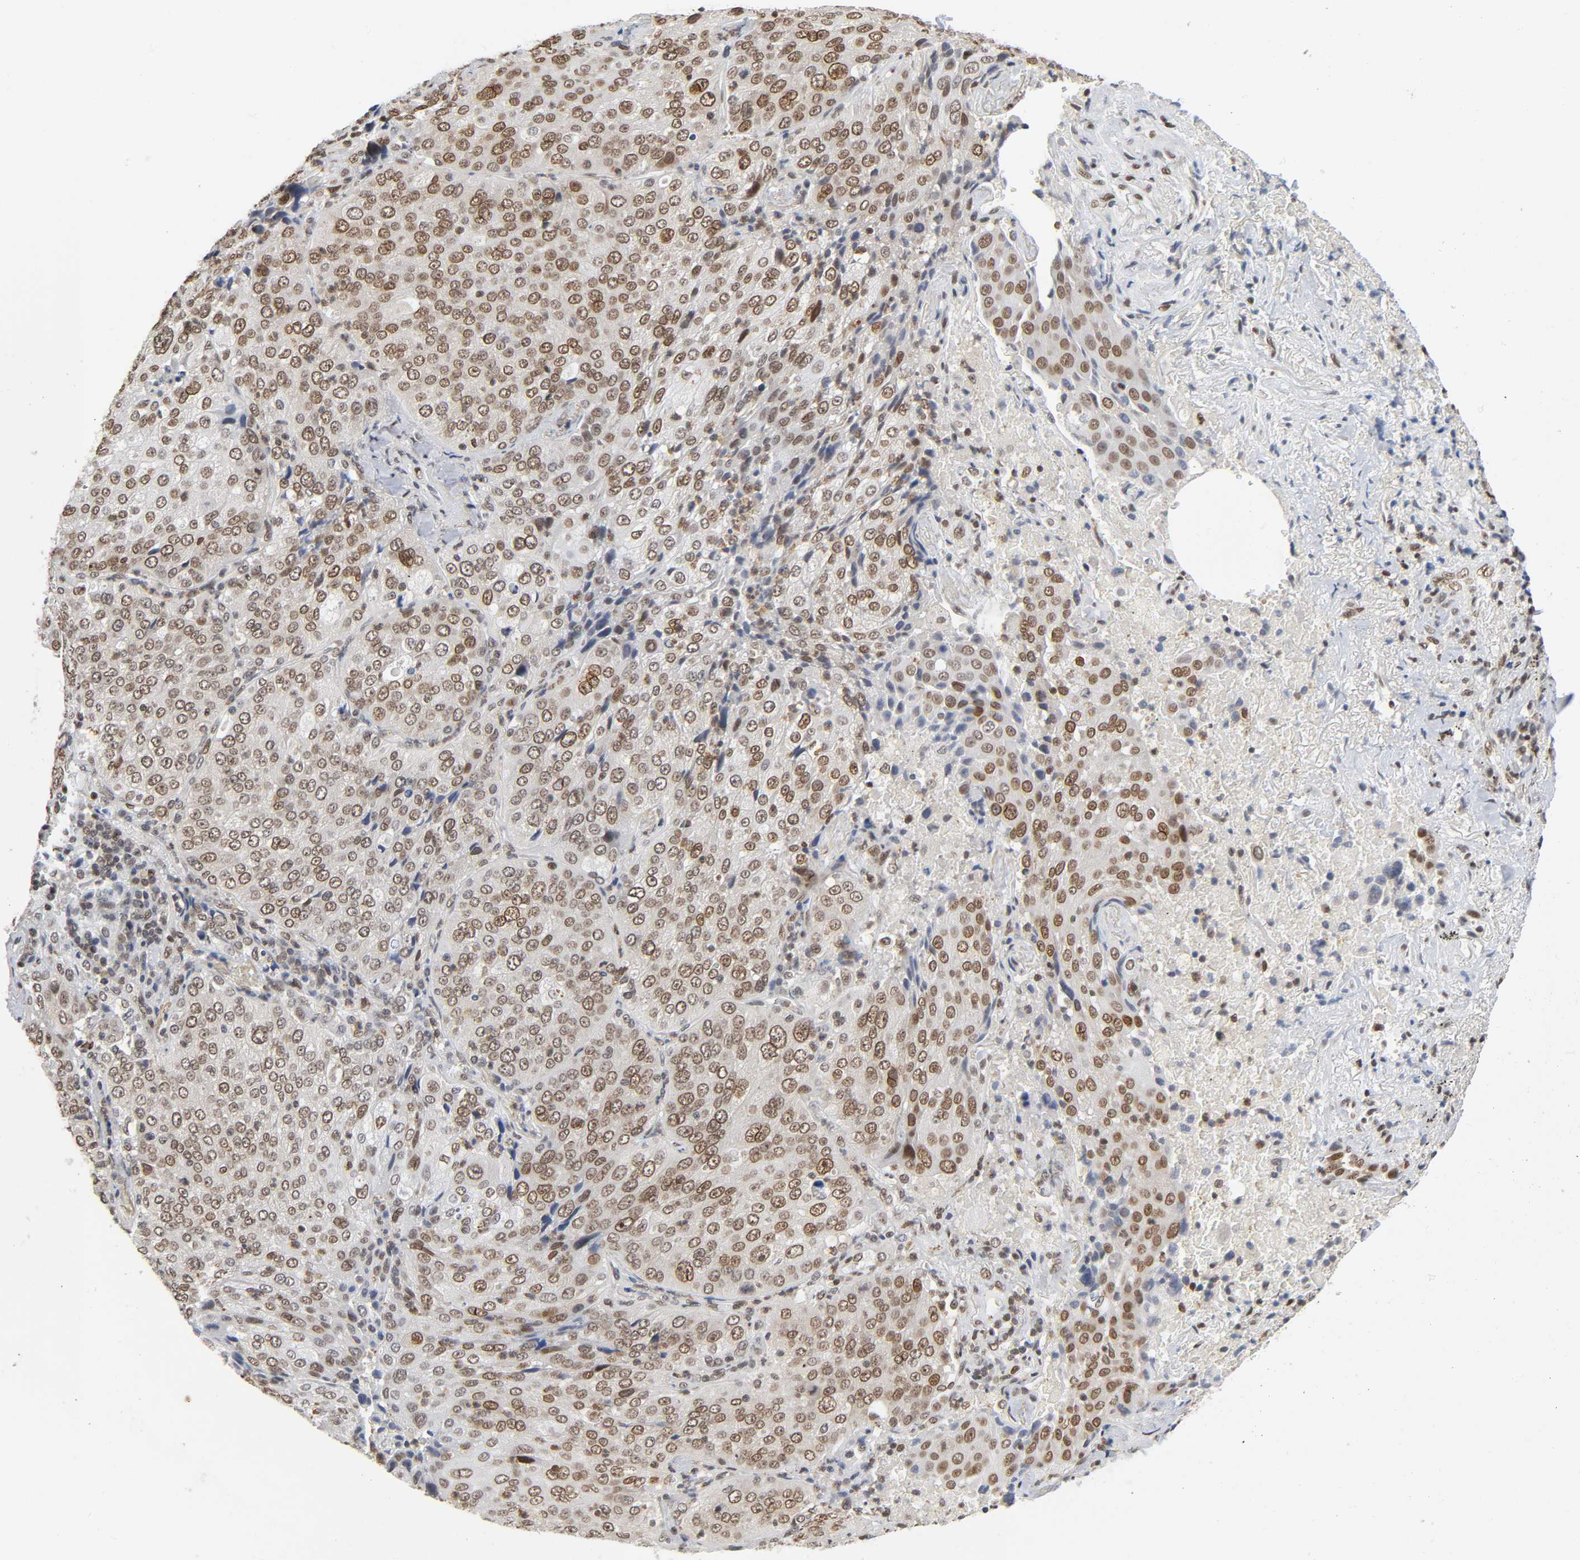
{"staining": {"intensity": "moderate", "quantity": ">75%", "location": "cytoplasmic/membranous,nuclear"}, "tissue": "lung cancer", "cell_type": "Tumor cells", "image_type": "cancer", "snomed": [{"axis": "morphology", "description": "Squamous cell carcinoma, NOS"}, {"axis": "topography", "description": "Lung"}], "caption": "Moderate cytoplasmic/membranous and nuclear protein staining is identified in approximately >75% of tumor cells in lung cancer. The staining is performed using DAB (3,3'-diaminobenzidine) brown chromogen to label protein expression. The nuclei are counter-stained blue using hematoxylin.", "gene": "SUMO1", "patient": {"sex": "male", "age": 54}}